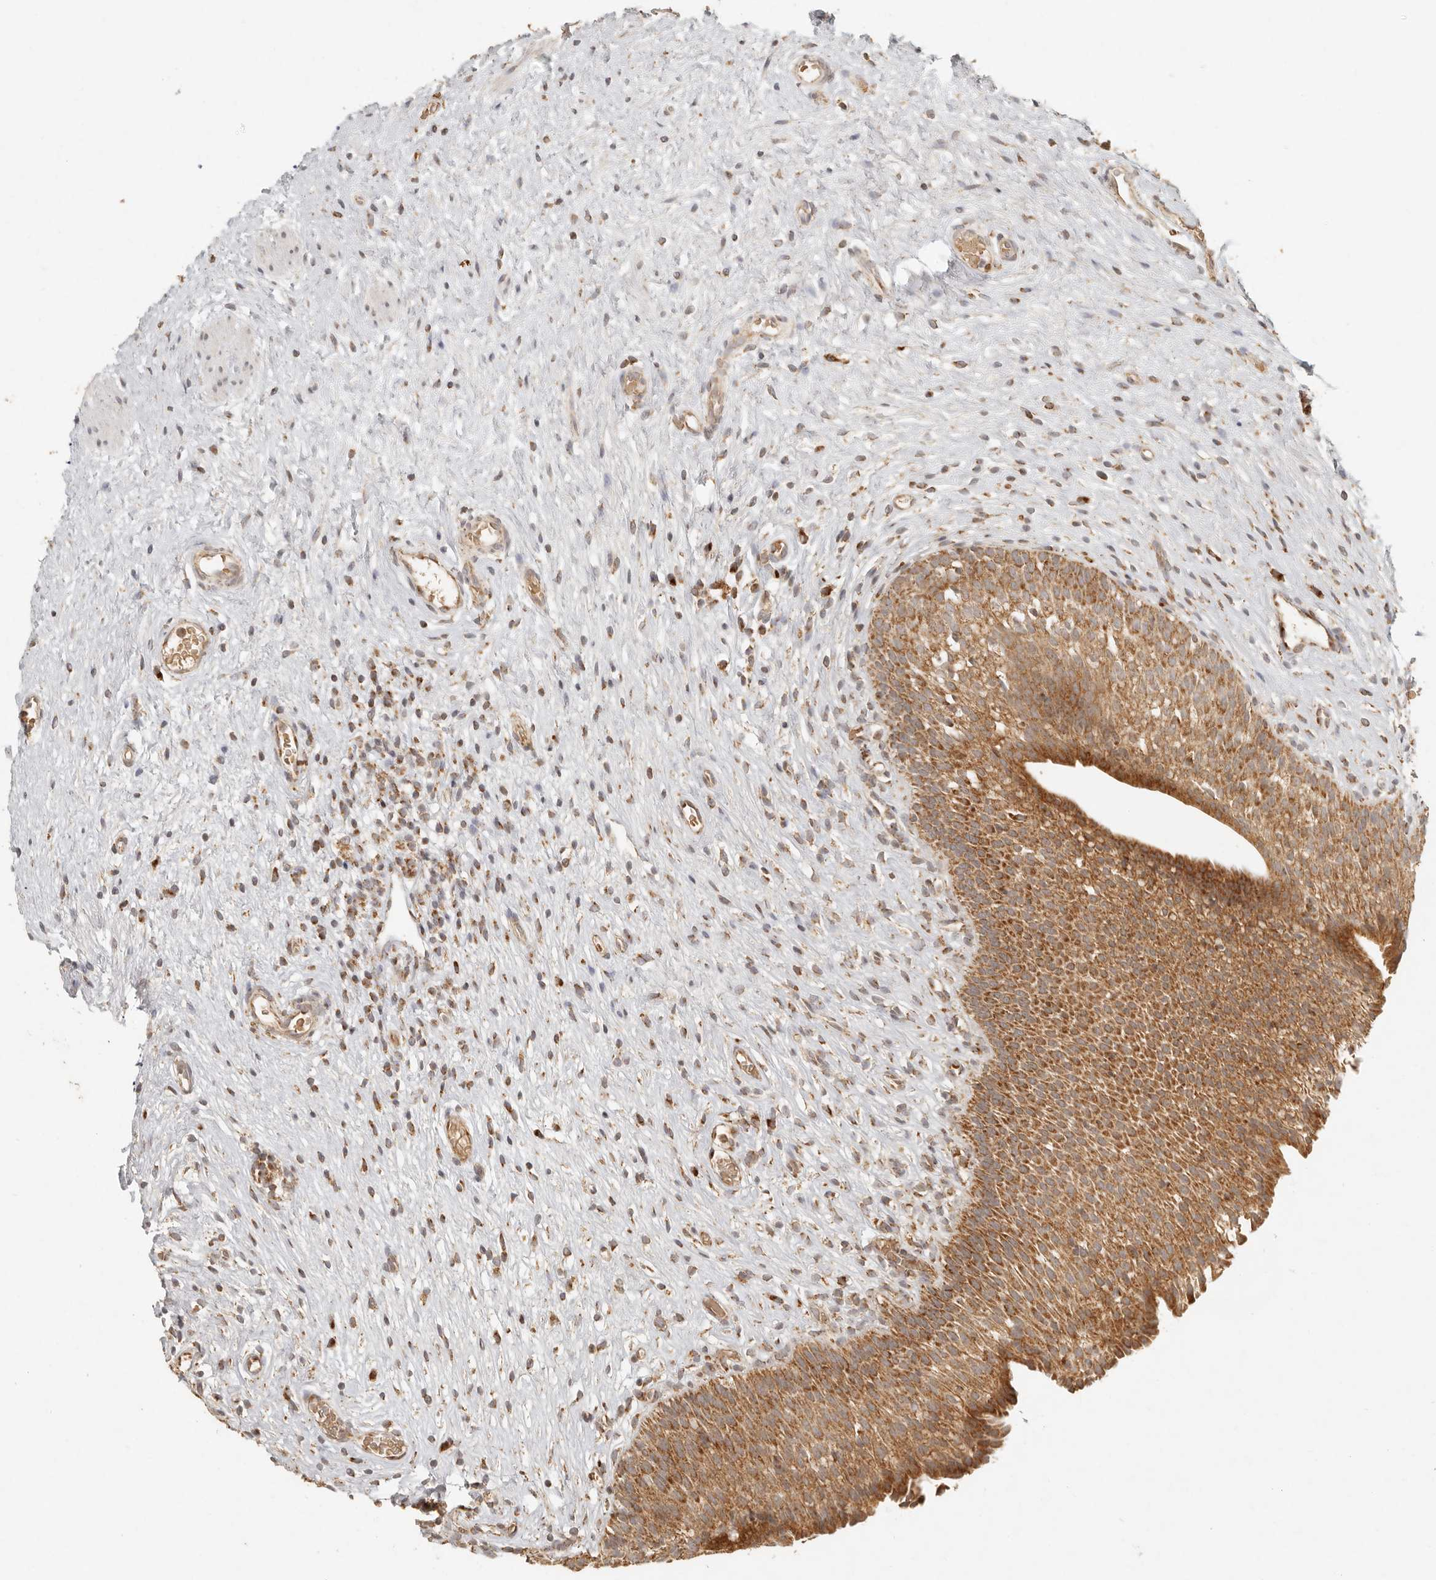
{"staining": {"intensity": "moderate", "quantity": ">75%", "location": "cytoplasmic/membranous"}, "tissue": "urinary bladder", "cell_type": "Urothelial cells", "image_type": "normal", "snomed": [{"axis": "morphology", "description": "Normal tissue, NOS"}, {"axis": "topography", "description": "Urinary bladder"}], "caption": "Protein analysis of normal urinary bladder exhibits moderate cytoplasmic/membranous expression in approximately >75% of urothelial cells.", "gene": "MRPL55", "patient": {"sex": "male", "age": 1}}